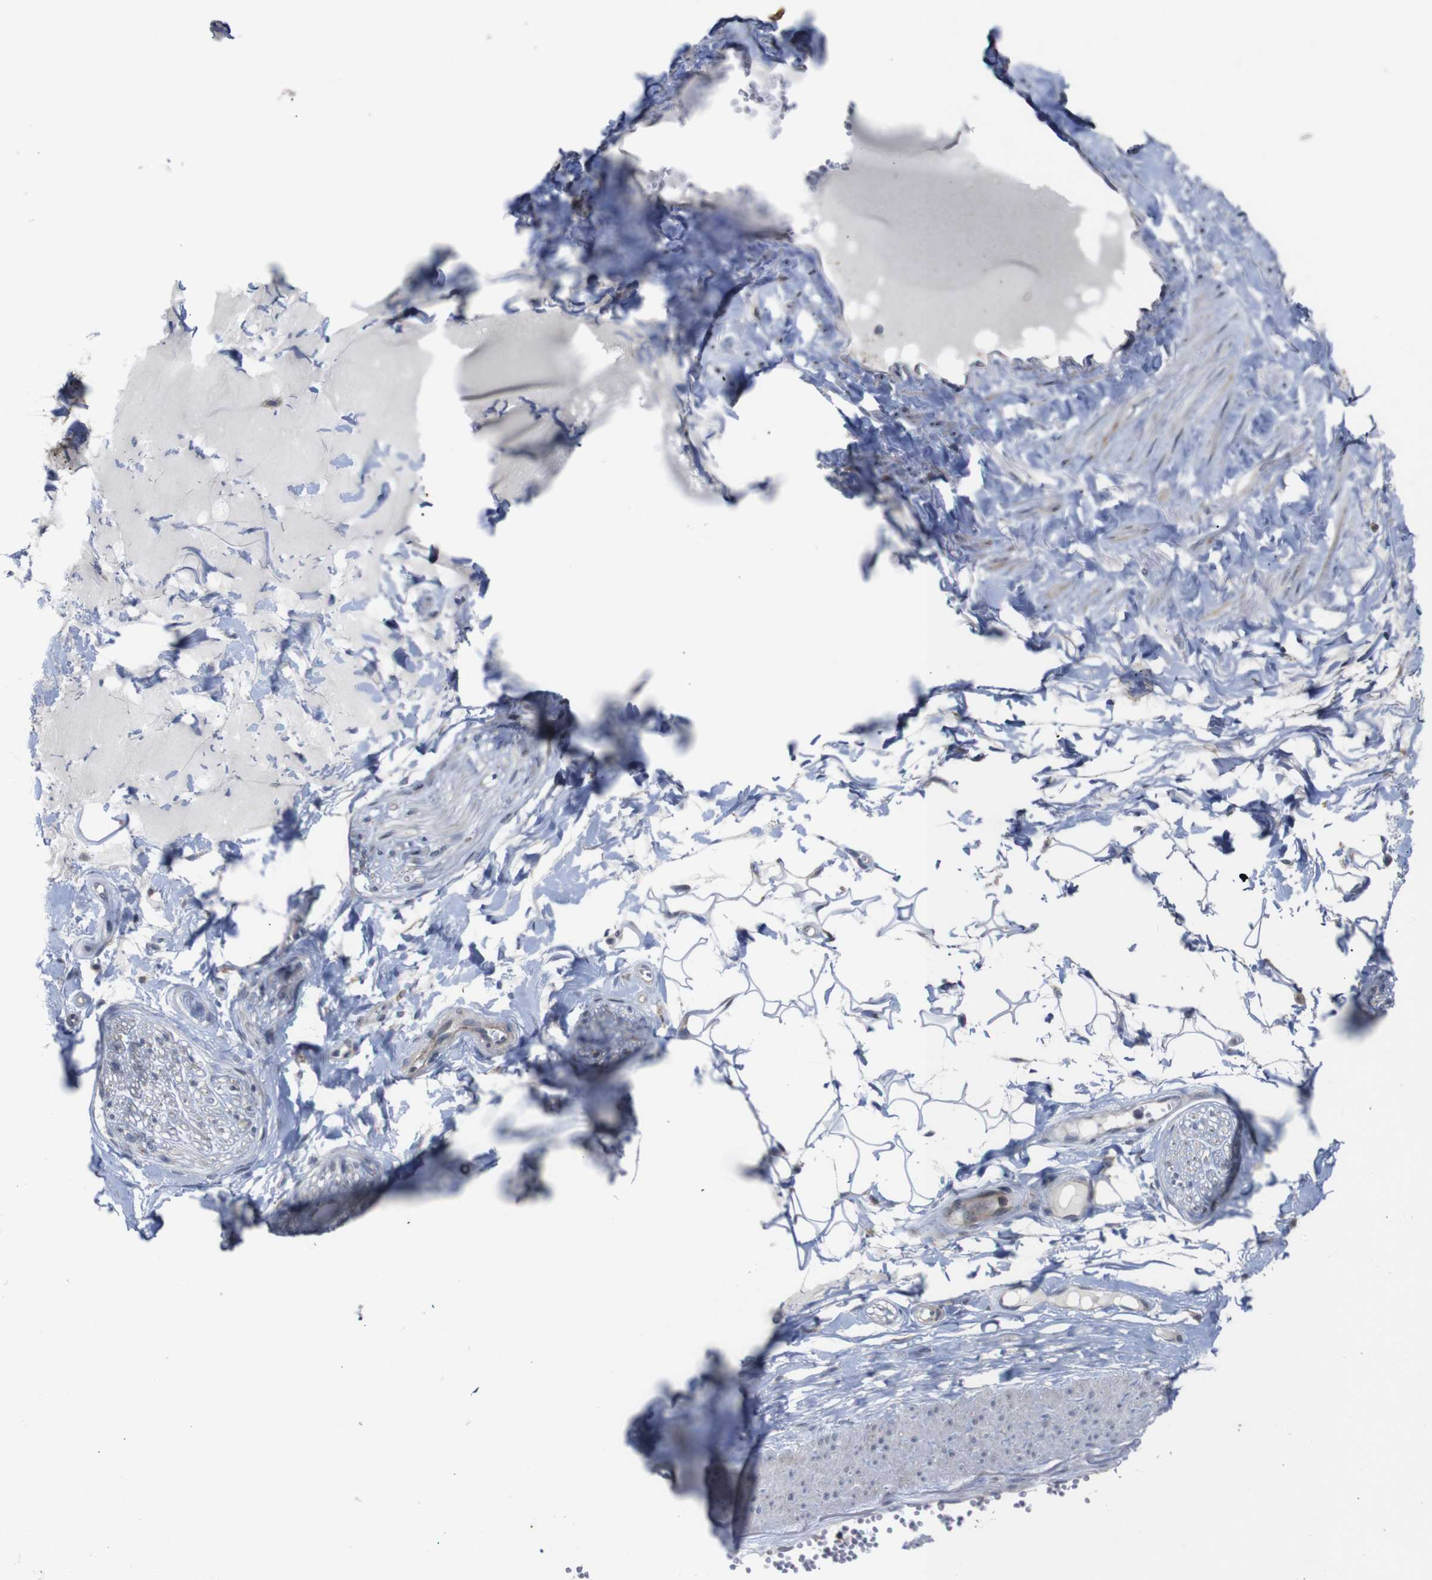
{"staining": {"intensity": "negative", "quantity": "none", "location": "none"}, "tissue": "adipose tissue", "cell_type": "Adipocytes", "image_type": "normal", "snomed": [{"axis": "morphology", "description": "Normal tissue, NOS"}, {"axis": "morphology", "description": "Inflammation, NOS"}, {"axis": "topography", "description": "Salivary gland"}, {"axis": "topography", "description": "Peripheral nerve tissue"}], "caption": "Immunohistochemical staining of normal human adipose tissue exhibits no significant staining in adipocytes.", "gene": "ATP7B", "patient": {"sex": "female", "age": 75}}